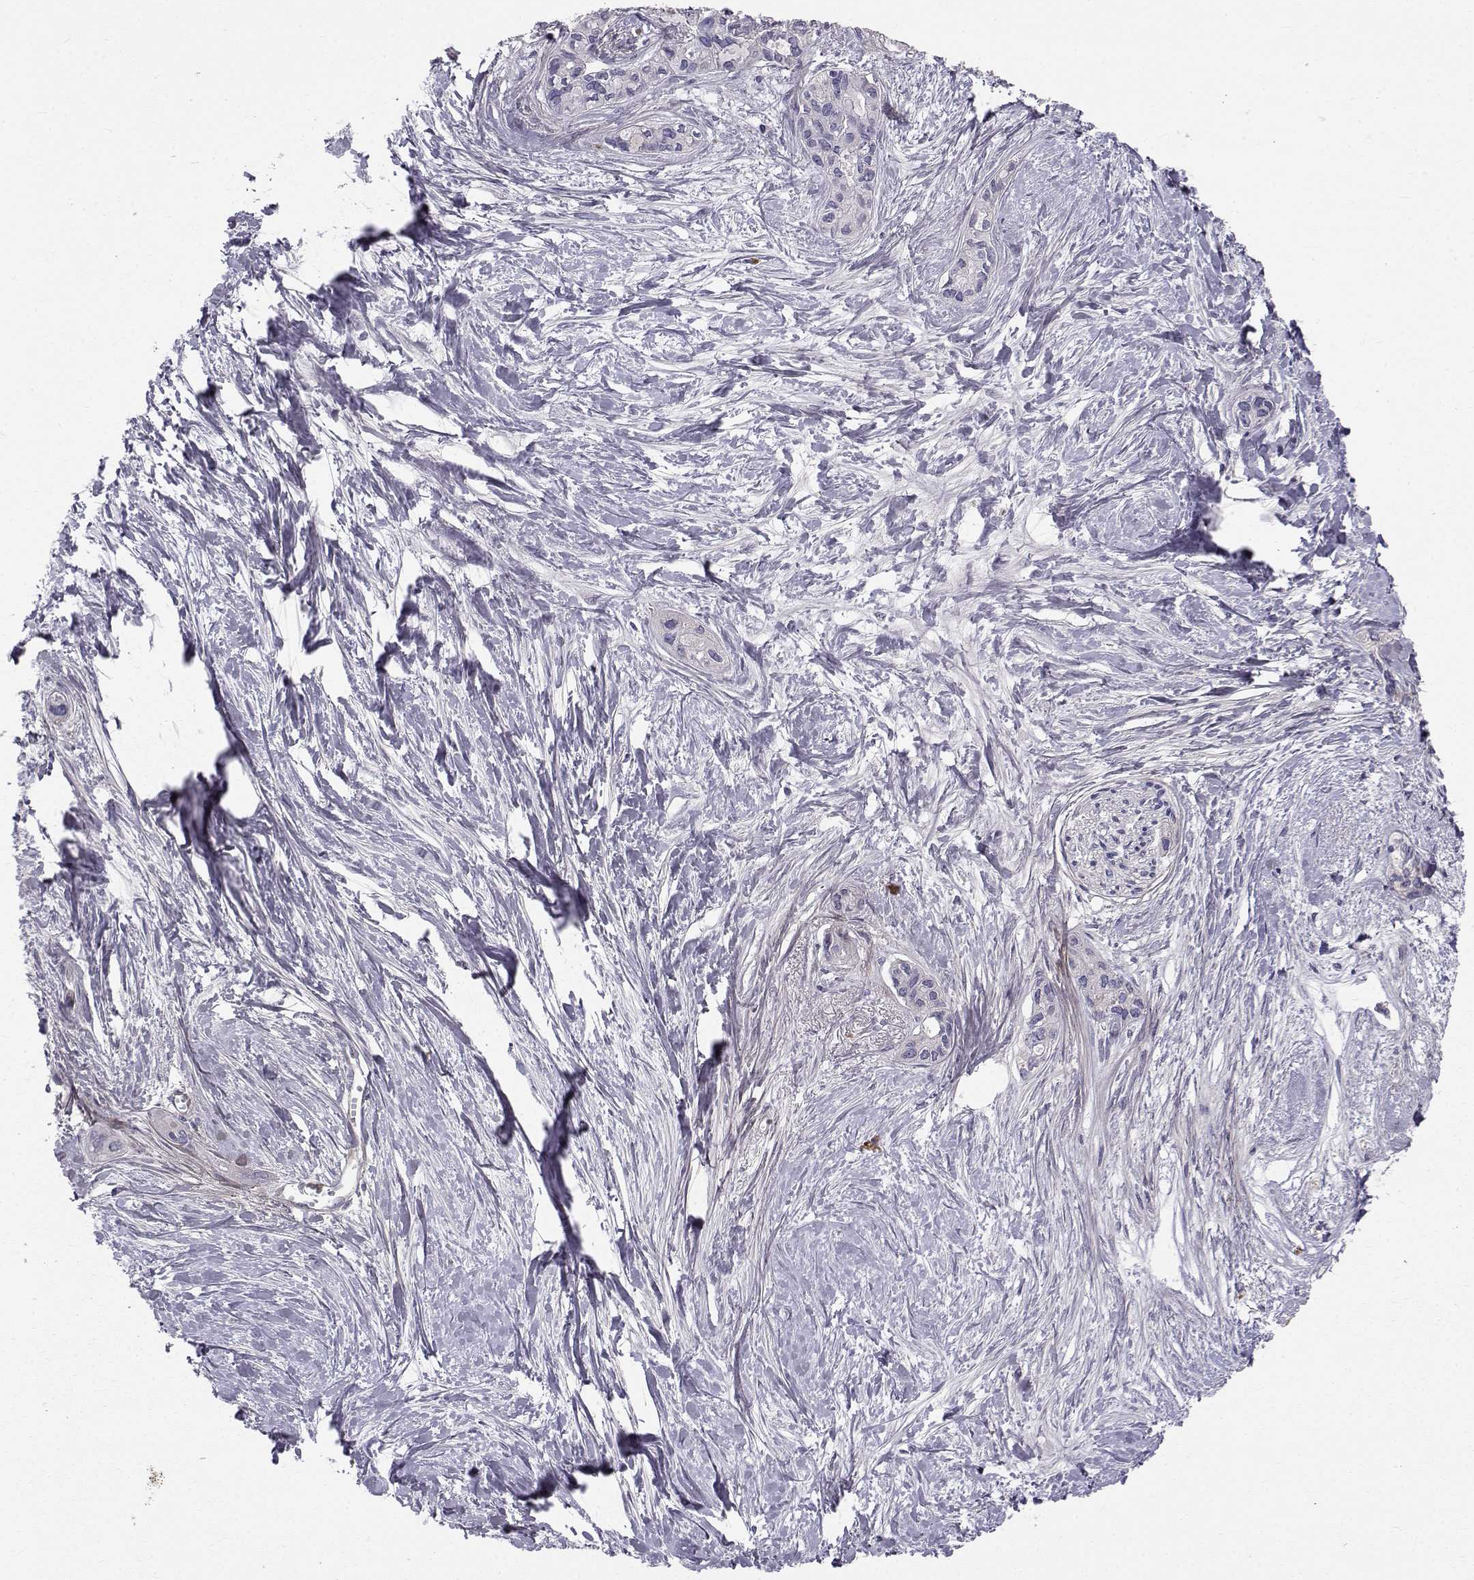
{"staining": {"intensity": "negative", "quantity": "none", "location": "none"}, "tissue": "pancreatic cancer", "cell_type": "Tumor cells", "image_type": "cancer", "snomed": [{"axis": "morphology", "description": "Adenocarcinoma, NOS"}, {"axis": "topography", "description": "Pancreas"}], "caption": "Pancreatic cancer (adenocarcinoma) was stained to show a protein in brown. There is no significant expression in tumor cells.", "gene": "PEX5L", "patient": {"sex": "female", "age": 50}}